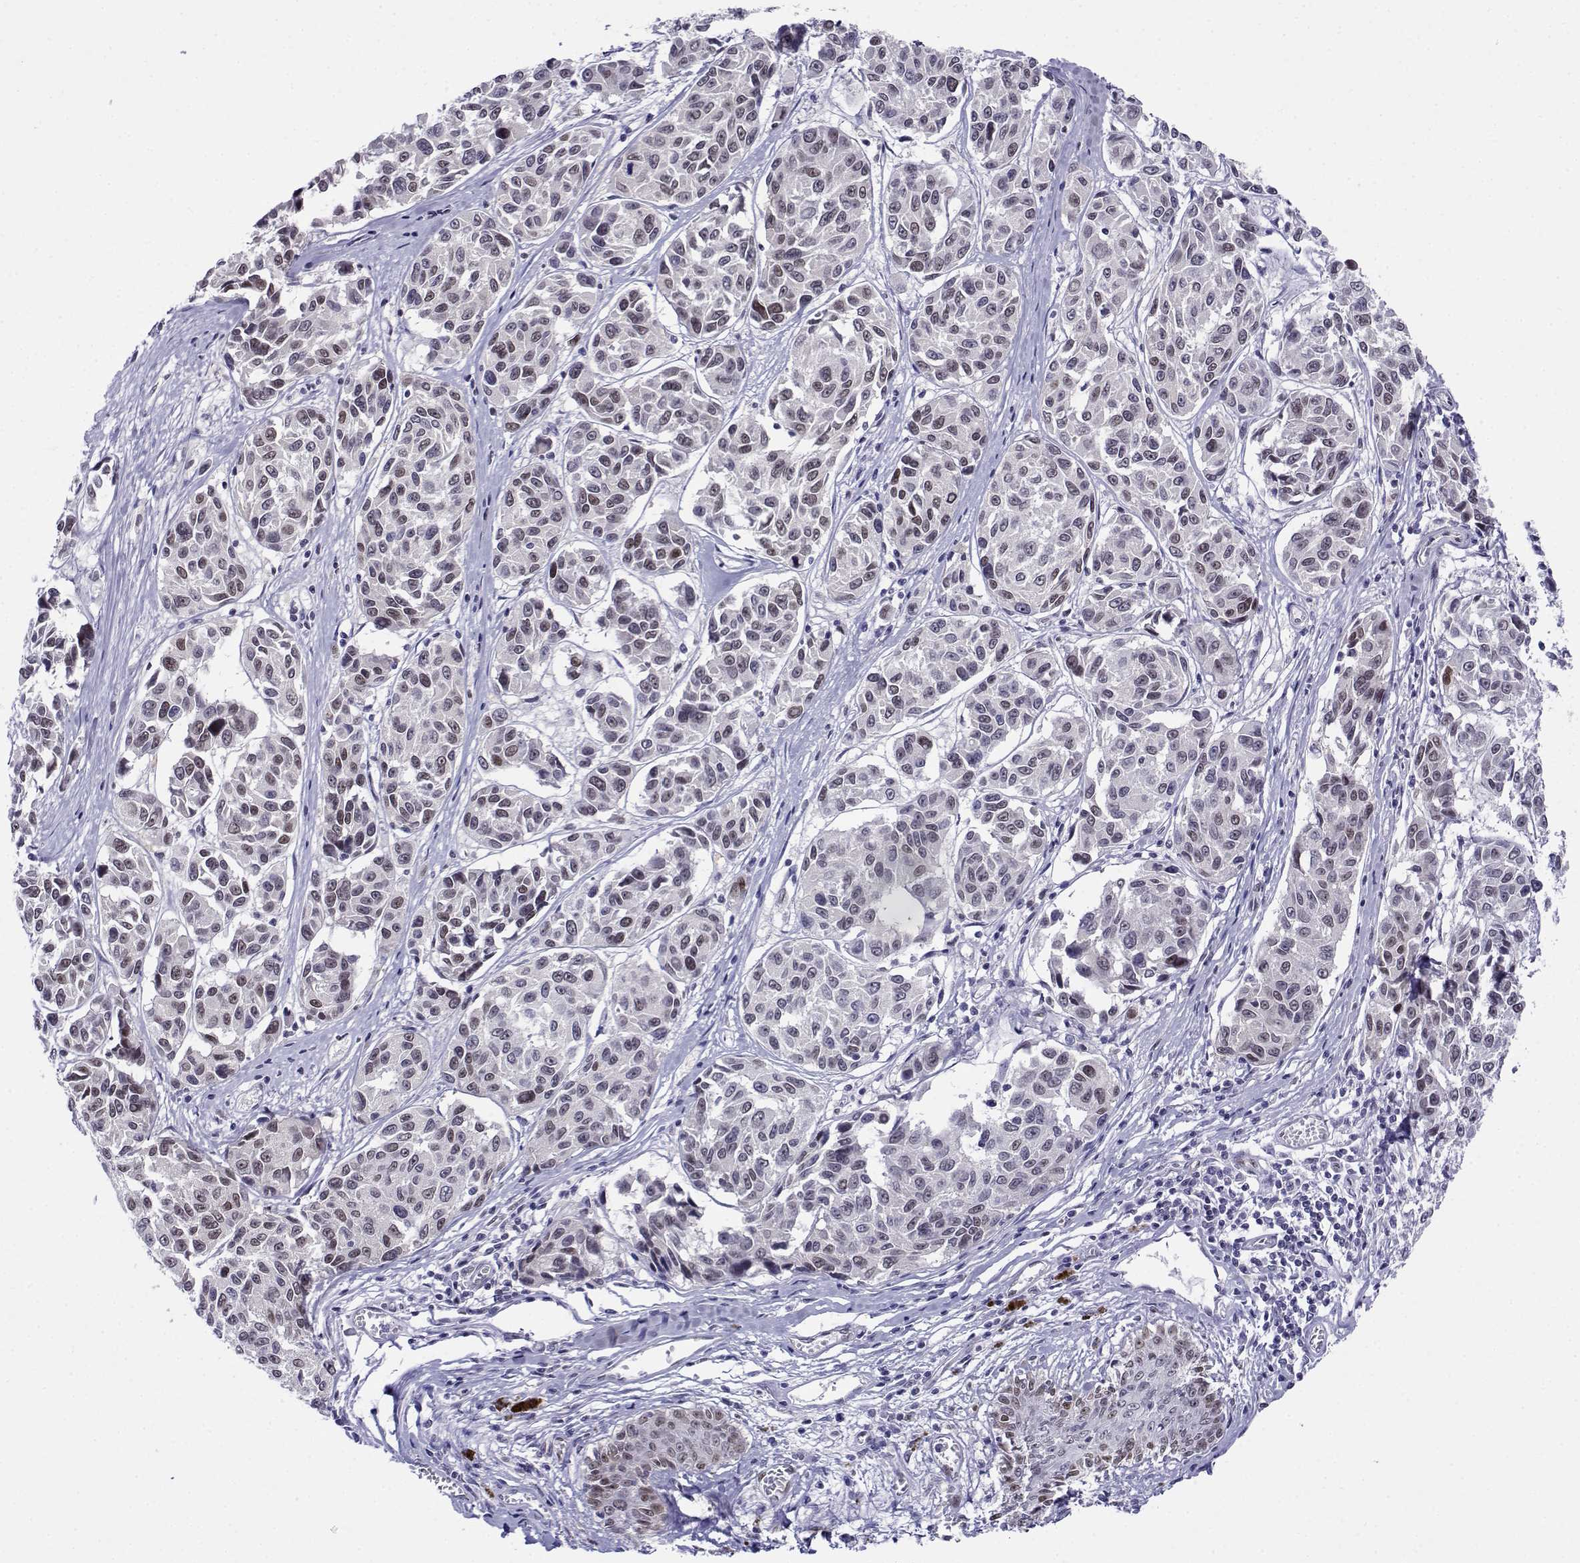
{"staining": {"intensity": "negative", "quantity": "none", "location": "none"}, "tissue": "melanoma", "cell_type": "Tumor cells", "image_type": "cancer", "snomed": [{"axis": "morphology", "description": "Malignant melanoma, NOS"}, {"axis": "topography", "description": "Skin"}], "caption": "IHC photomicrograph of neoplastic tissue: melanoma stained with DAB reveals no significant protein staining in tumor cells.", "gene": "ERF", "patient": {"sex": "female", "age": 66}}